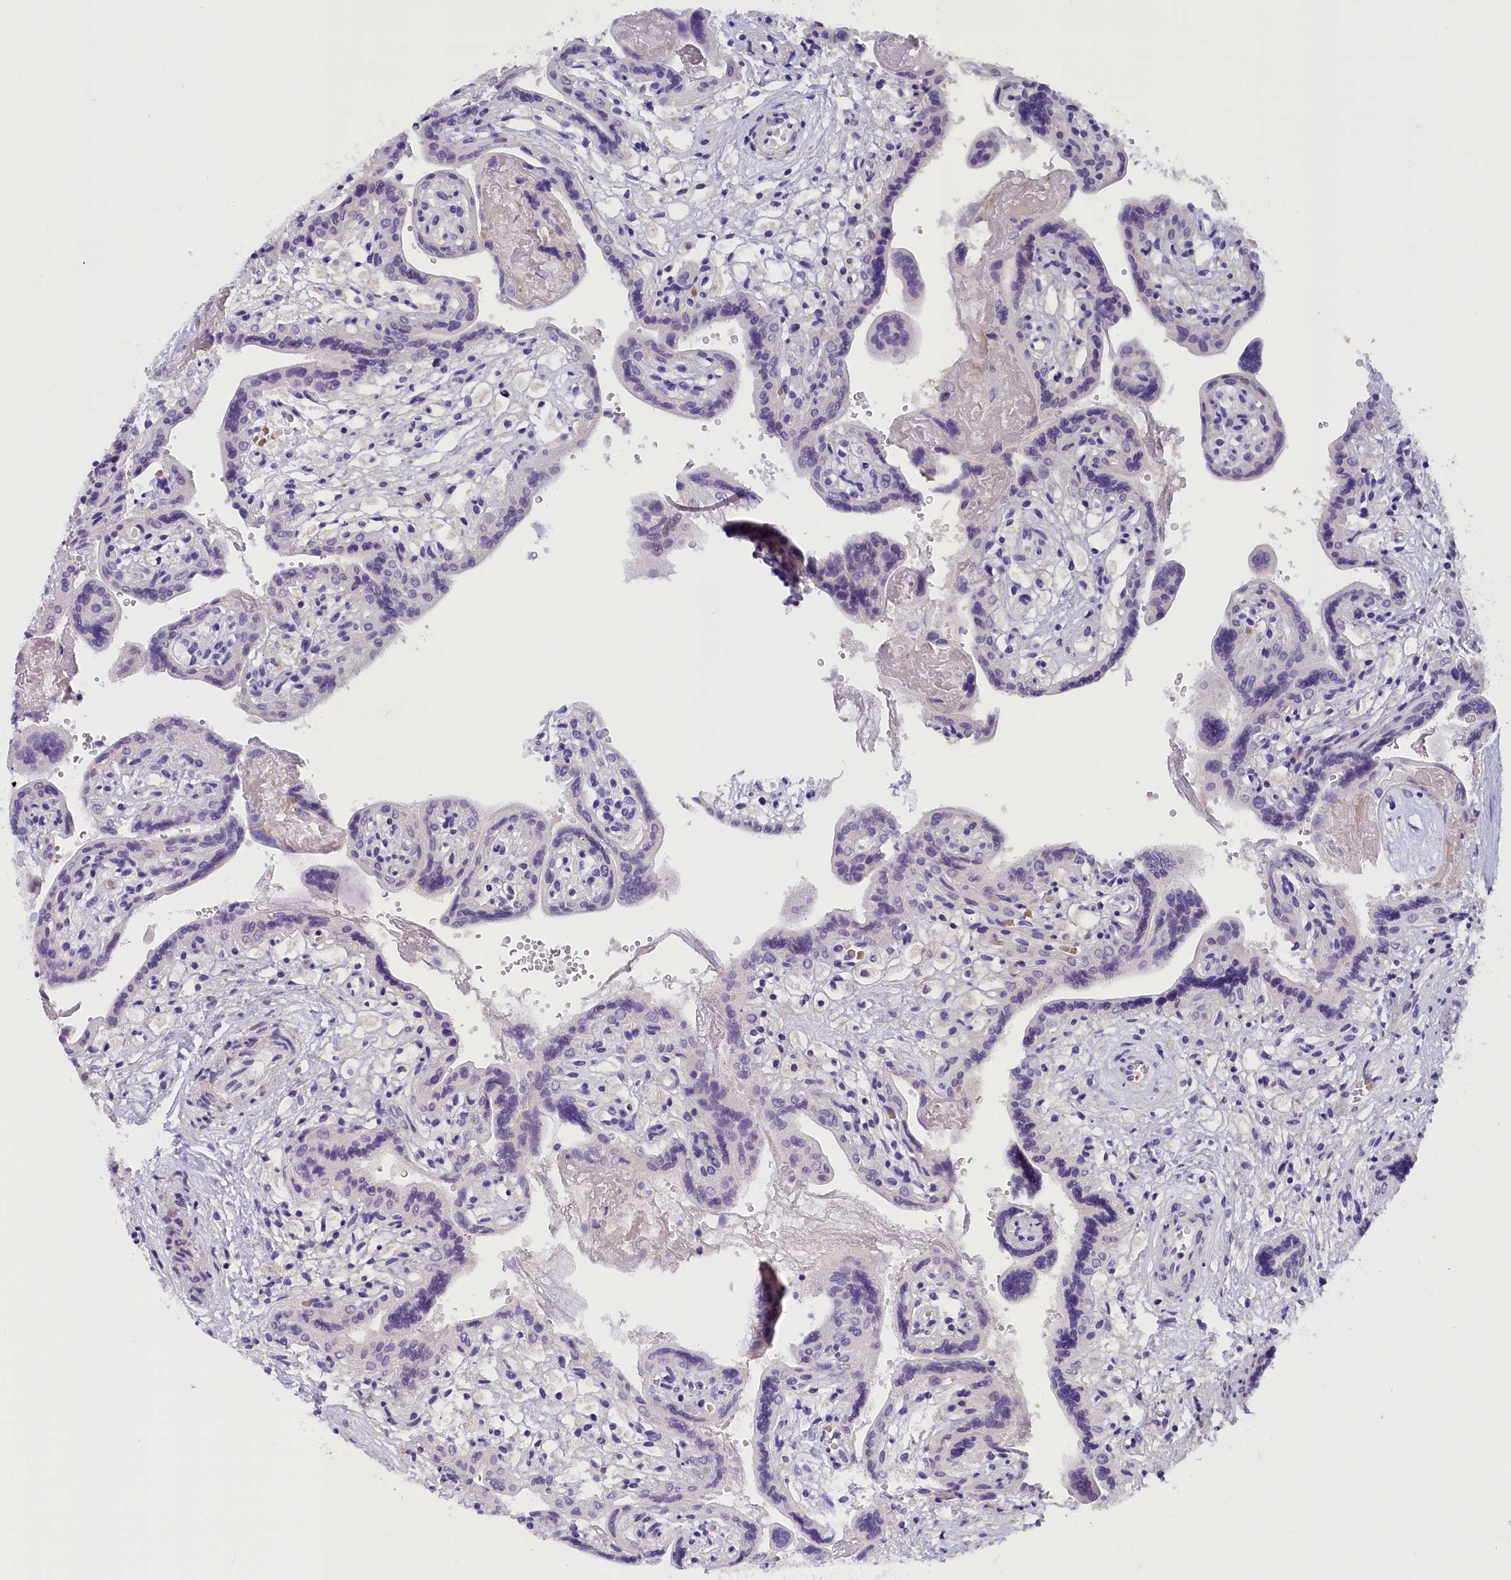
{"staining": {"intensity": "negative", "quantity": "none", "location": "none"}, "tissue": "placenta", "cell_type": "Trophoblastic cells", "image_type": "normal", "snomed": [{"axis": "morphology", "description": "Normal tissue, NOS"}, {"axis": "topography", "description": "Placenta"}], "caption": "A micrograph of human placenta is negative for staining in trophoblastic cells. (Brightfield microscopy of DAB (3,3'-diaminobenzidine) IHC at high magnification).", "gene": "RTTN", "patient": {"sex": "female", "age": 37}}